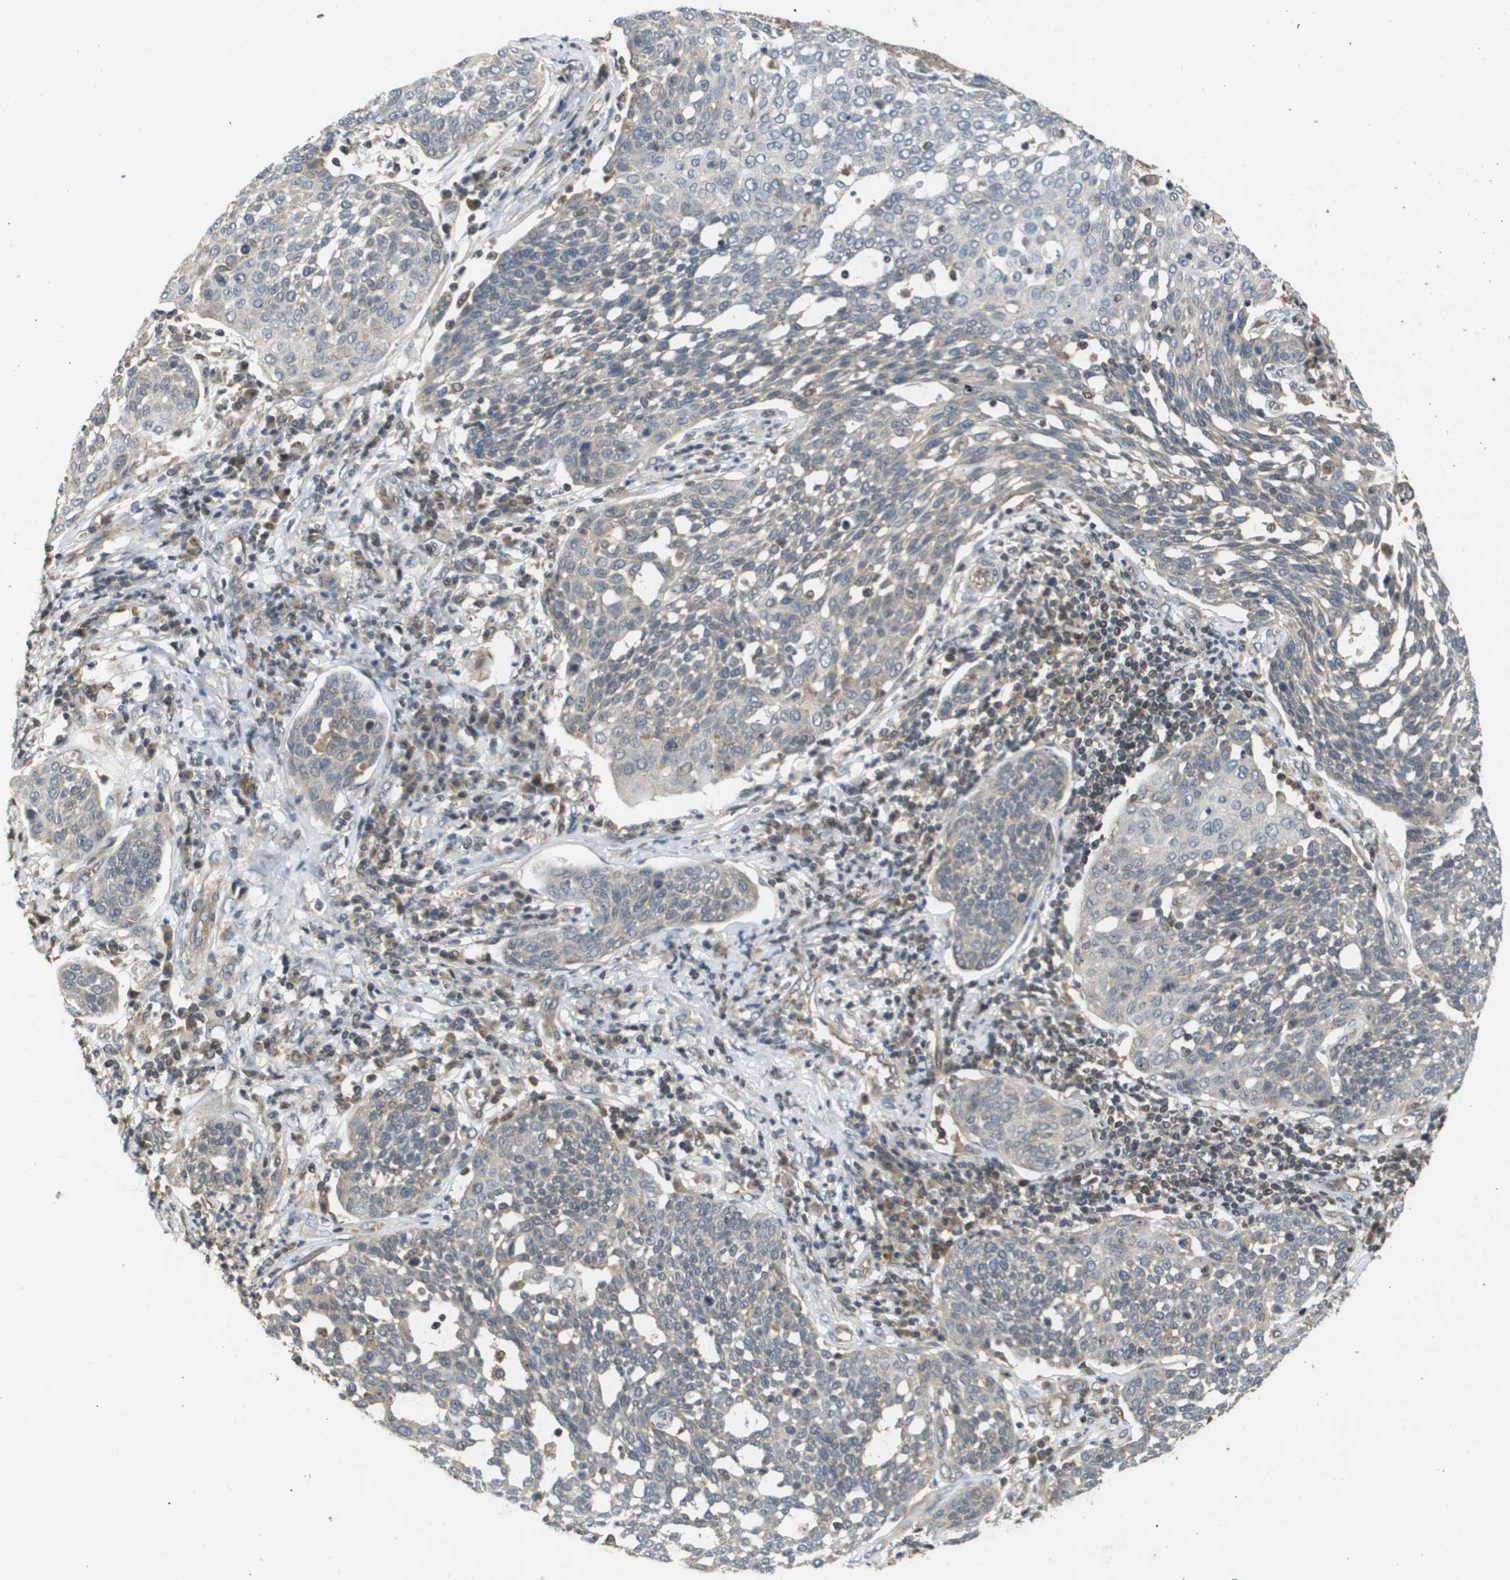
{"staining": {"intensity": "negative", "quantity": "none", "location": "none"}, "tissue": "cervical cancer", "cell_type": "Tumor cells", "image_type": "cancer", "snomed": [{"axis": "morphology", "description": "Squamous cell carcinoma, NOS"}, {"axis": "topography", "description": "Cervix"}], "caption": "This is a photomicrograph of IHC staining of cervical cancer (squamous cell carcinoma), which shows no staining in tumor cells. The staining is performed using DAB brown chromogen with nuclei counter-stained in using hematoxylin.", "gene": "RBM38", "patient": {"sex": "female", "age": 34}}